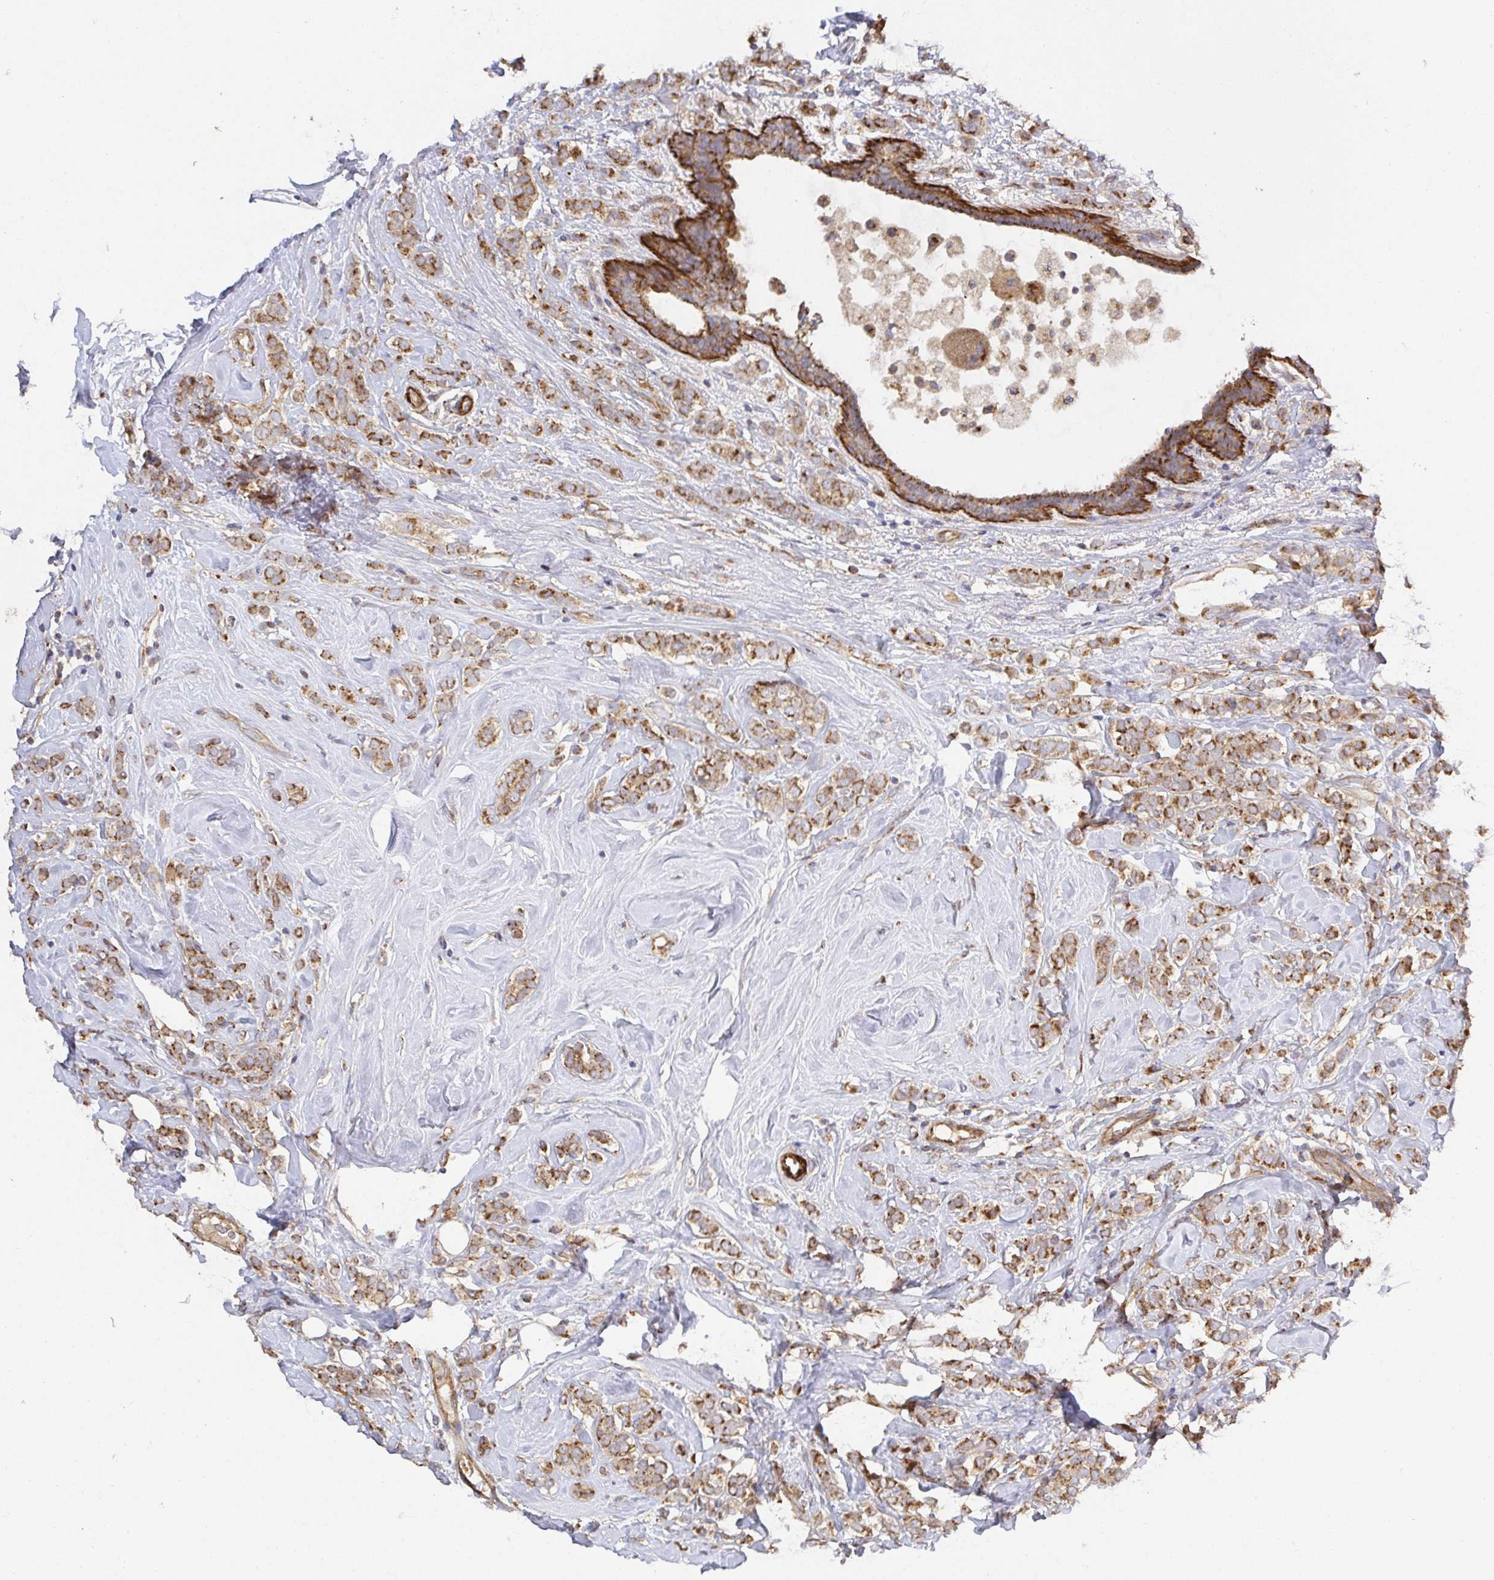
{"staining": {"intensity": "moderate", "quantity": ">75%", "location": "cytoplasmic/membranous"}, "tissue": "breast cancer", "cell_type": "Tumor cells", "image_type": "cancer", "snomed": [{"axis": "morphology", "description": "Lobular carcinoma"}, {"axis": "topography", "description": "Breast"}], "caption": "Immunohistochemical staining of human breast cancer exhibits medium levels of moderate cytoplasmic/membranous protein staining in approximately >75% of tumor cells.", "gene": "TM9SF4", "patient": {"sex": "female", "age": 49}}